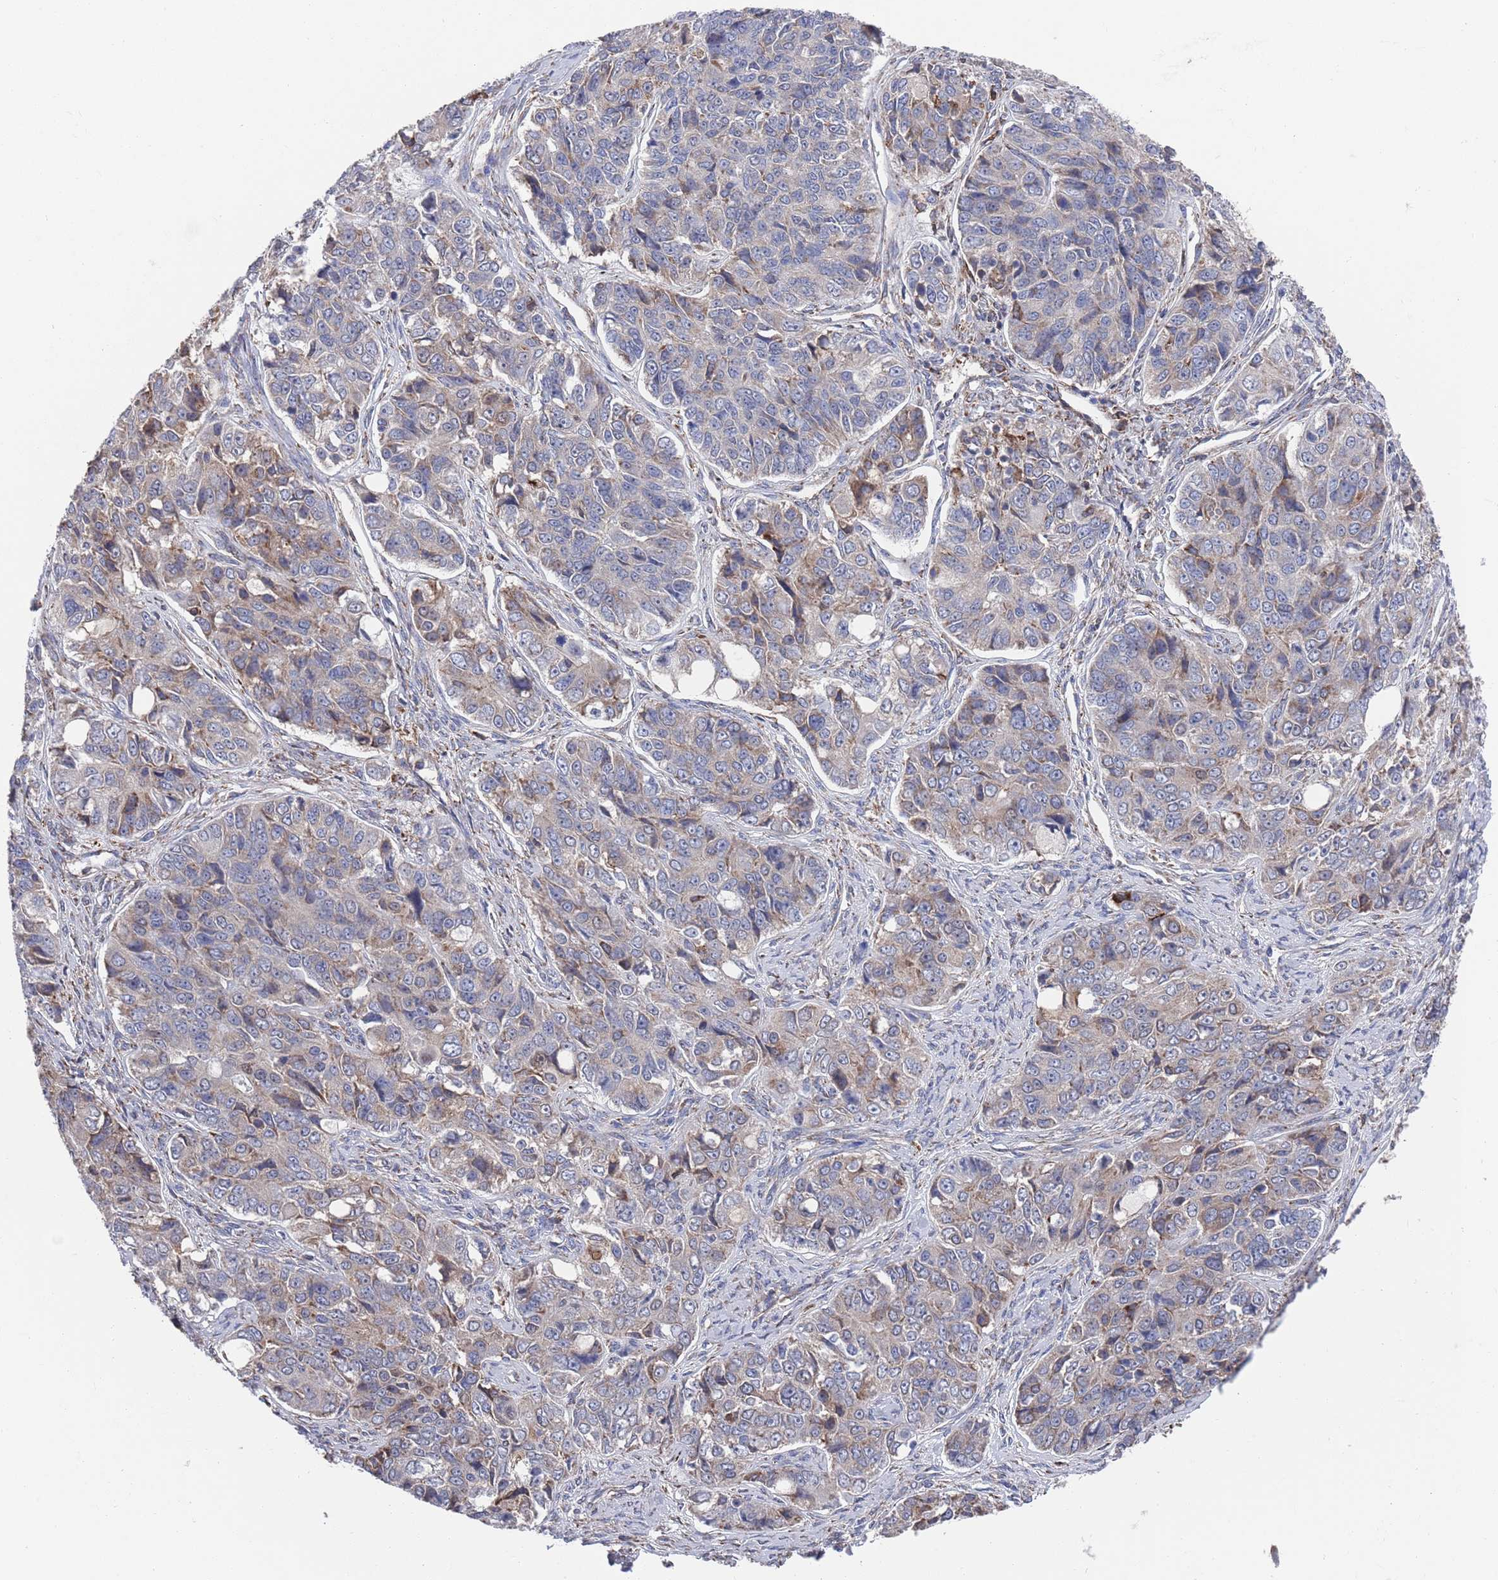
{"staining": {"intensity": "weak", "quantity": "<25%", "location": "cytoplasmic/membranous"}, "tissue": "ovarian cancer", "cell_type": "Tumor cells", "image_type": "cancer", "snomed": [{"axis": "morphology", "description": "Carcinoma, endometroid"}, {"axis": "topography", "description": "Ovary"}], "caption": "High power microscopy image of an immunohistochemistry histopathology image of ovarian cancer (endometroid carcinoma), revealing no significant staining in tumor cells.", "gene": "GID8", "patient": {"sex": "female", "age": 51}}